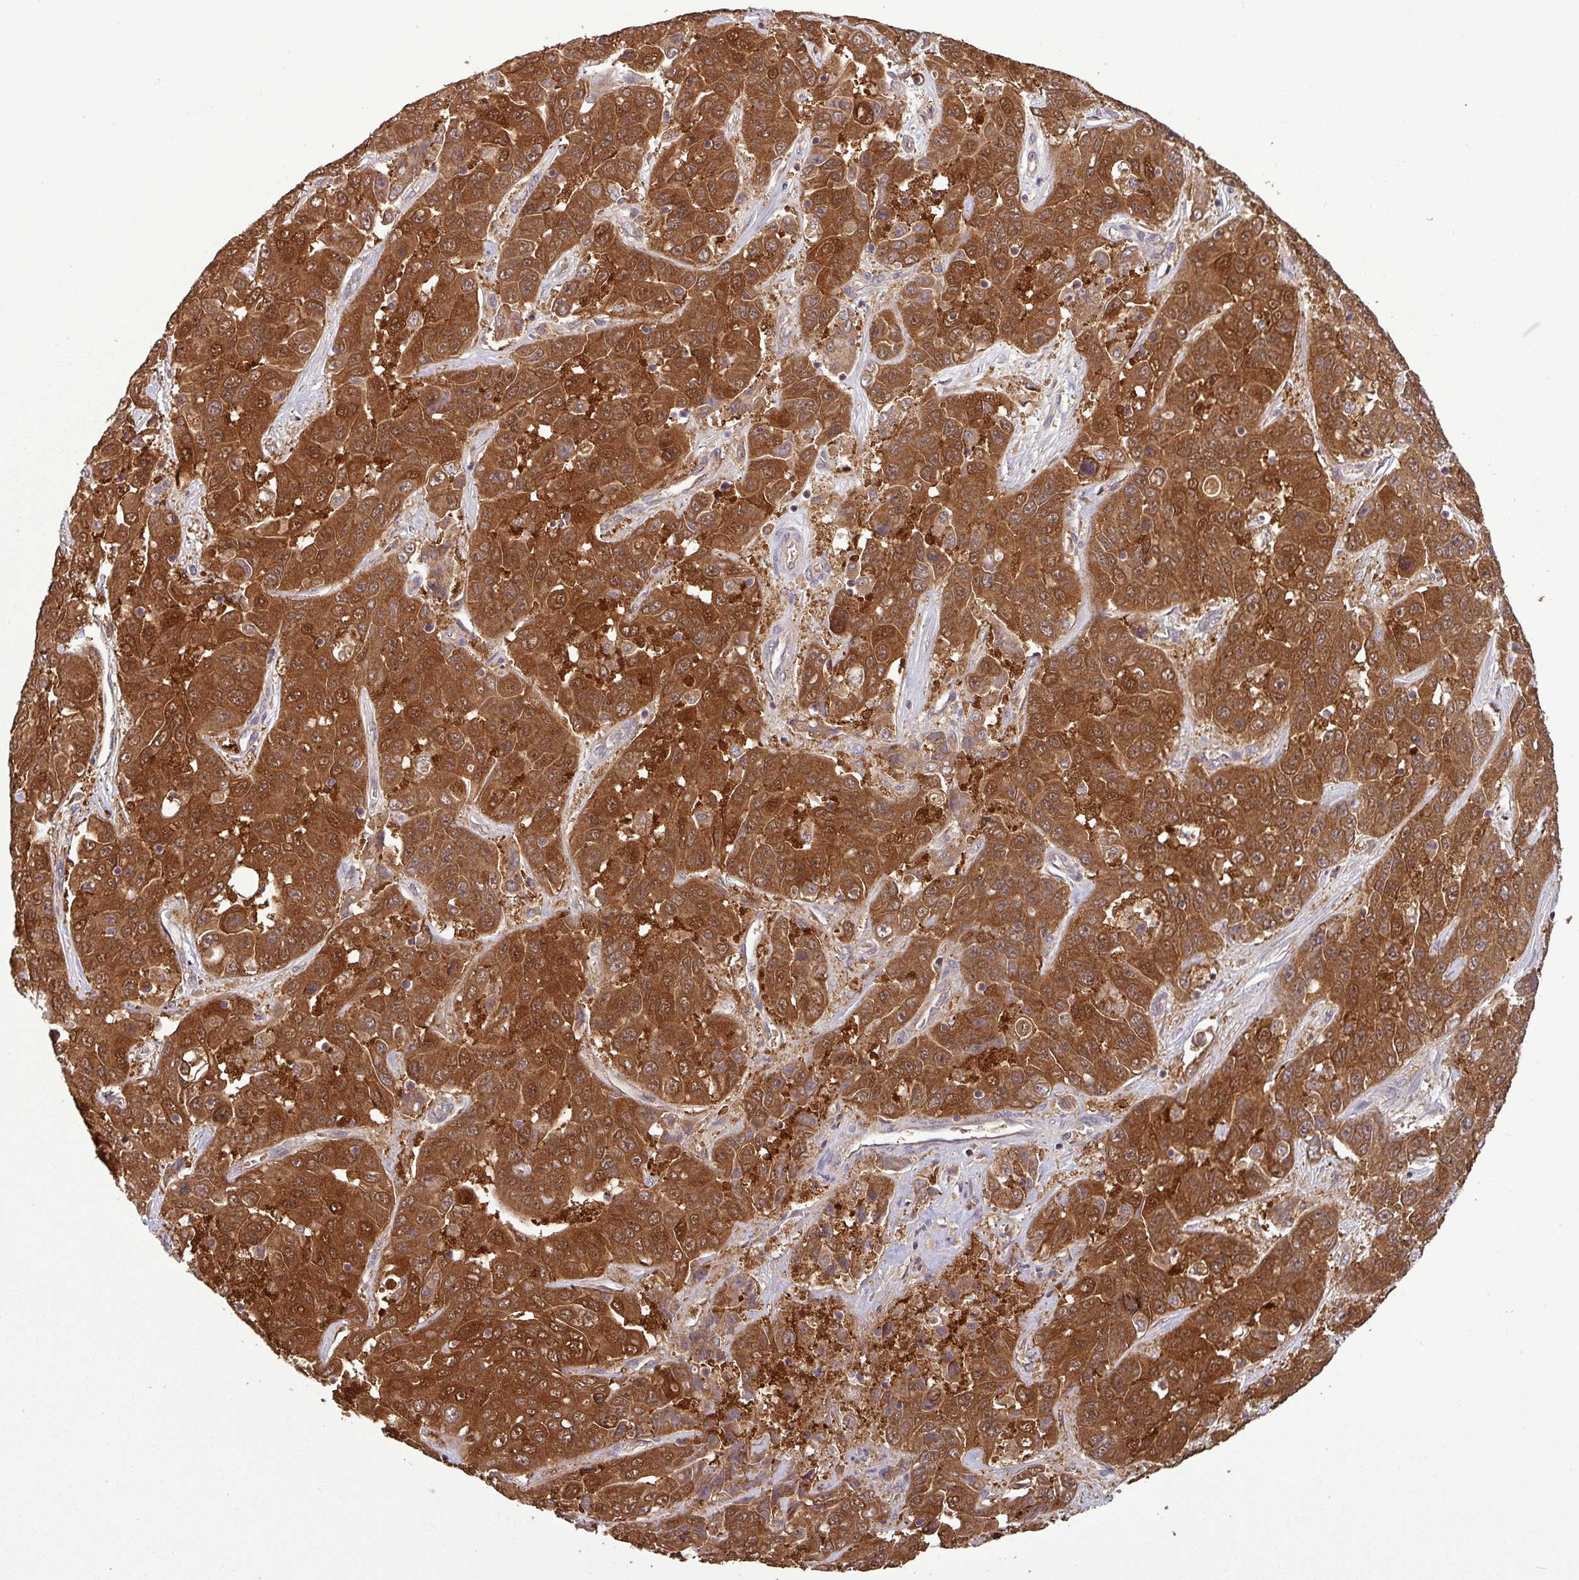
{"staining": {"intensity": "moderate", "quantity": ">75%", "location": "cytoplasmic/membranous"}, "tissue": "liver cancer", "cell_type": "Tumor cells", "image_type": "cancer", "snomed": [{"axis": "morphology", "description": "Cholangiocarcinoma"}, {"axis": "topography", "description": "Liver"}], "caption": "A medium amount of moderate cytoplasmic/membranous positivity is identified in about >75% of tumor cells in liver cancer tissue.", "gene": "NT5C3A", "patient": {"sex": "female", "age": 52}}